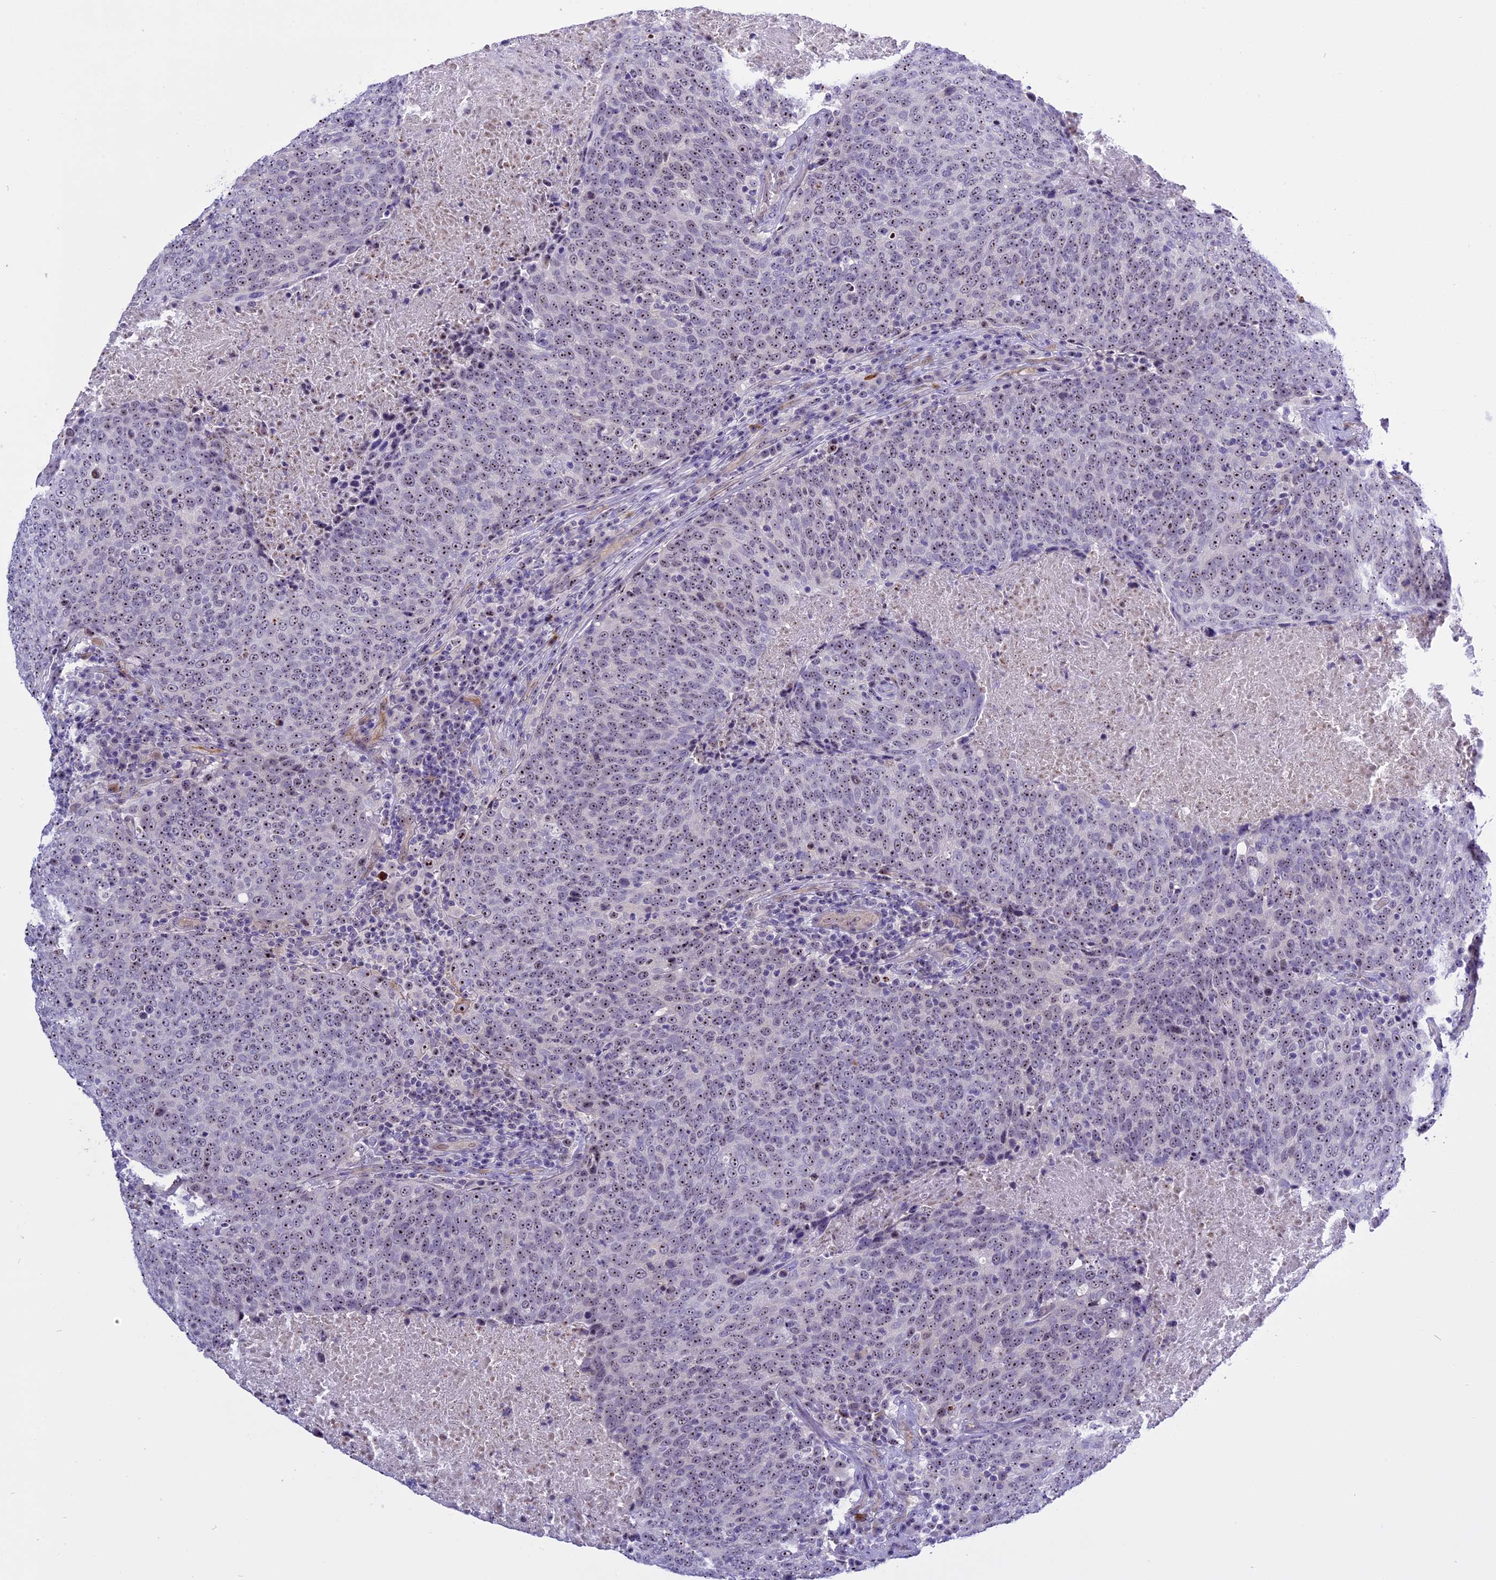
{"staining": {"intensity": "moderate", "quantity": ">75%", "location": "nuclear"}, "tissue": "head and neck cancer", "cell_type": "Tumor cells", "image_type": "cancer", "snomed": [{"axis": "morphology", "description": "Squamous cell carcinoma, NOS"}, {"axis": "morphology", "description": "Squamous cell carcinoma, metastatic, NOS"}, {"axis": "topography", "description": "Lymph node"}, {"axis": "topography", "description": "Head-Neck"}], "caption": "Immunohistochemistry (IHC) image of human head and neck cancer (metastatic squamous cell carcinoma) stained for a protein (brown), which demonstrates medium levels of moderate nuclear positivity in approximately >75% of tumor cells.", "gene": "TBL3", "patient": {"sex": "male", "age": 62}}